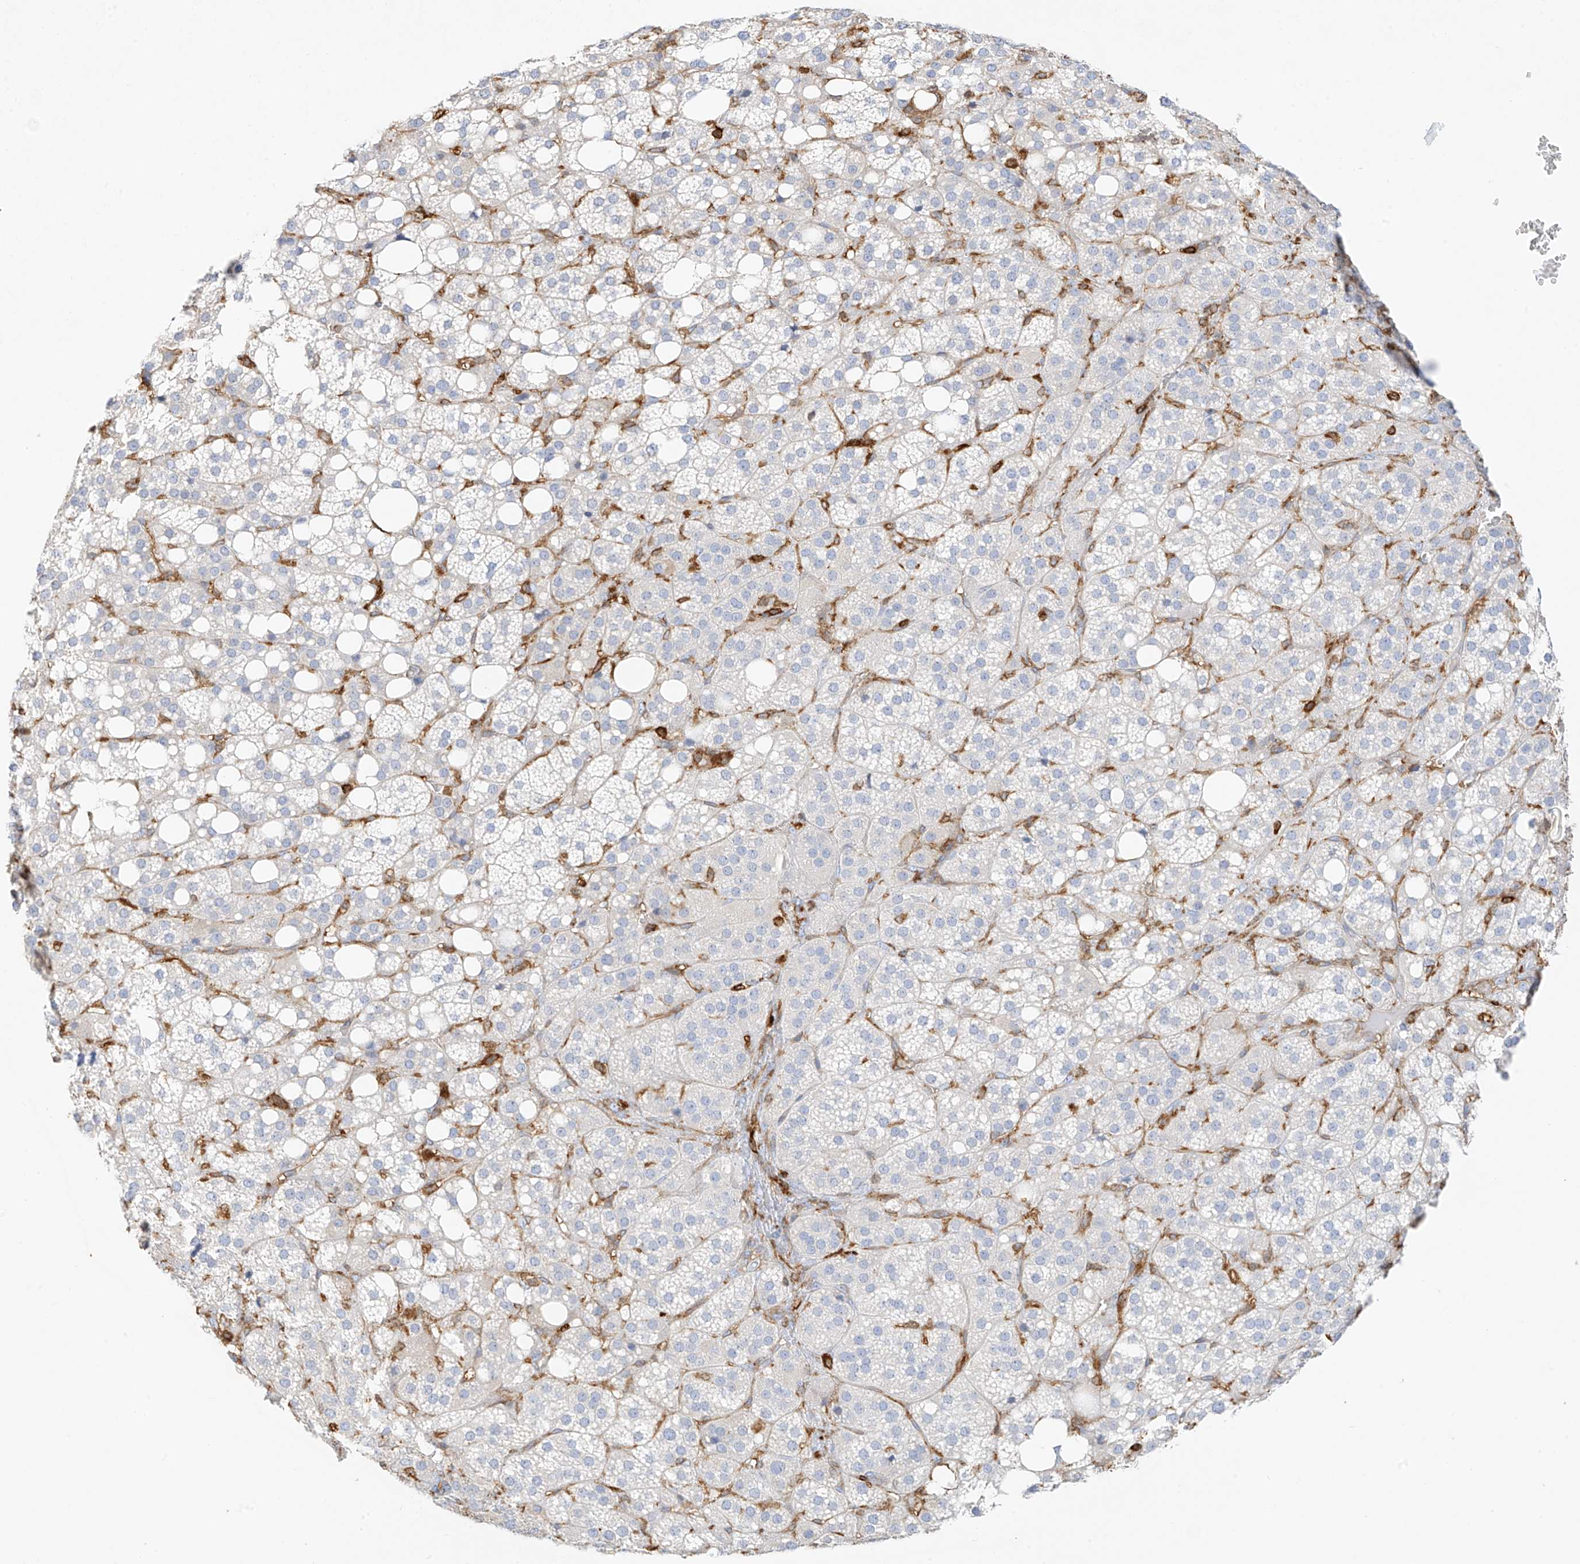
{"staining": {"intensity": "negative", "quantity": "none", "location": "none"}, "tissue": "adrenal gland", "cell_type": "Glandular cells", "image_type": "normal", "snomed": [{"axis": "morphology", "description": "Normal tissue, NOS"}, {"axis": "topography", "description": "Adrenal gland"}], "caption": "Immunohistochemistry (IHC) photomicrograph of benign adrenal gland stained for a protein (brown), which exhibits no positivity in glandular cells.", "gene": "ARHGAP25", "patient": {"sex": "female", "age": 59}}